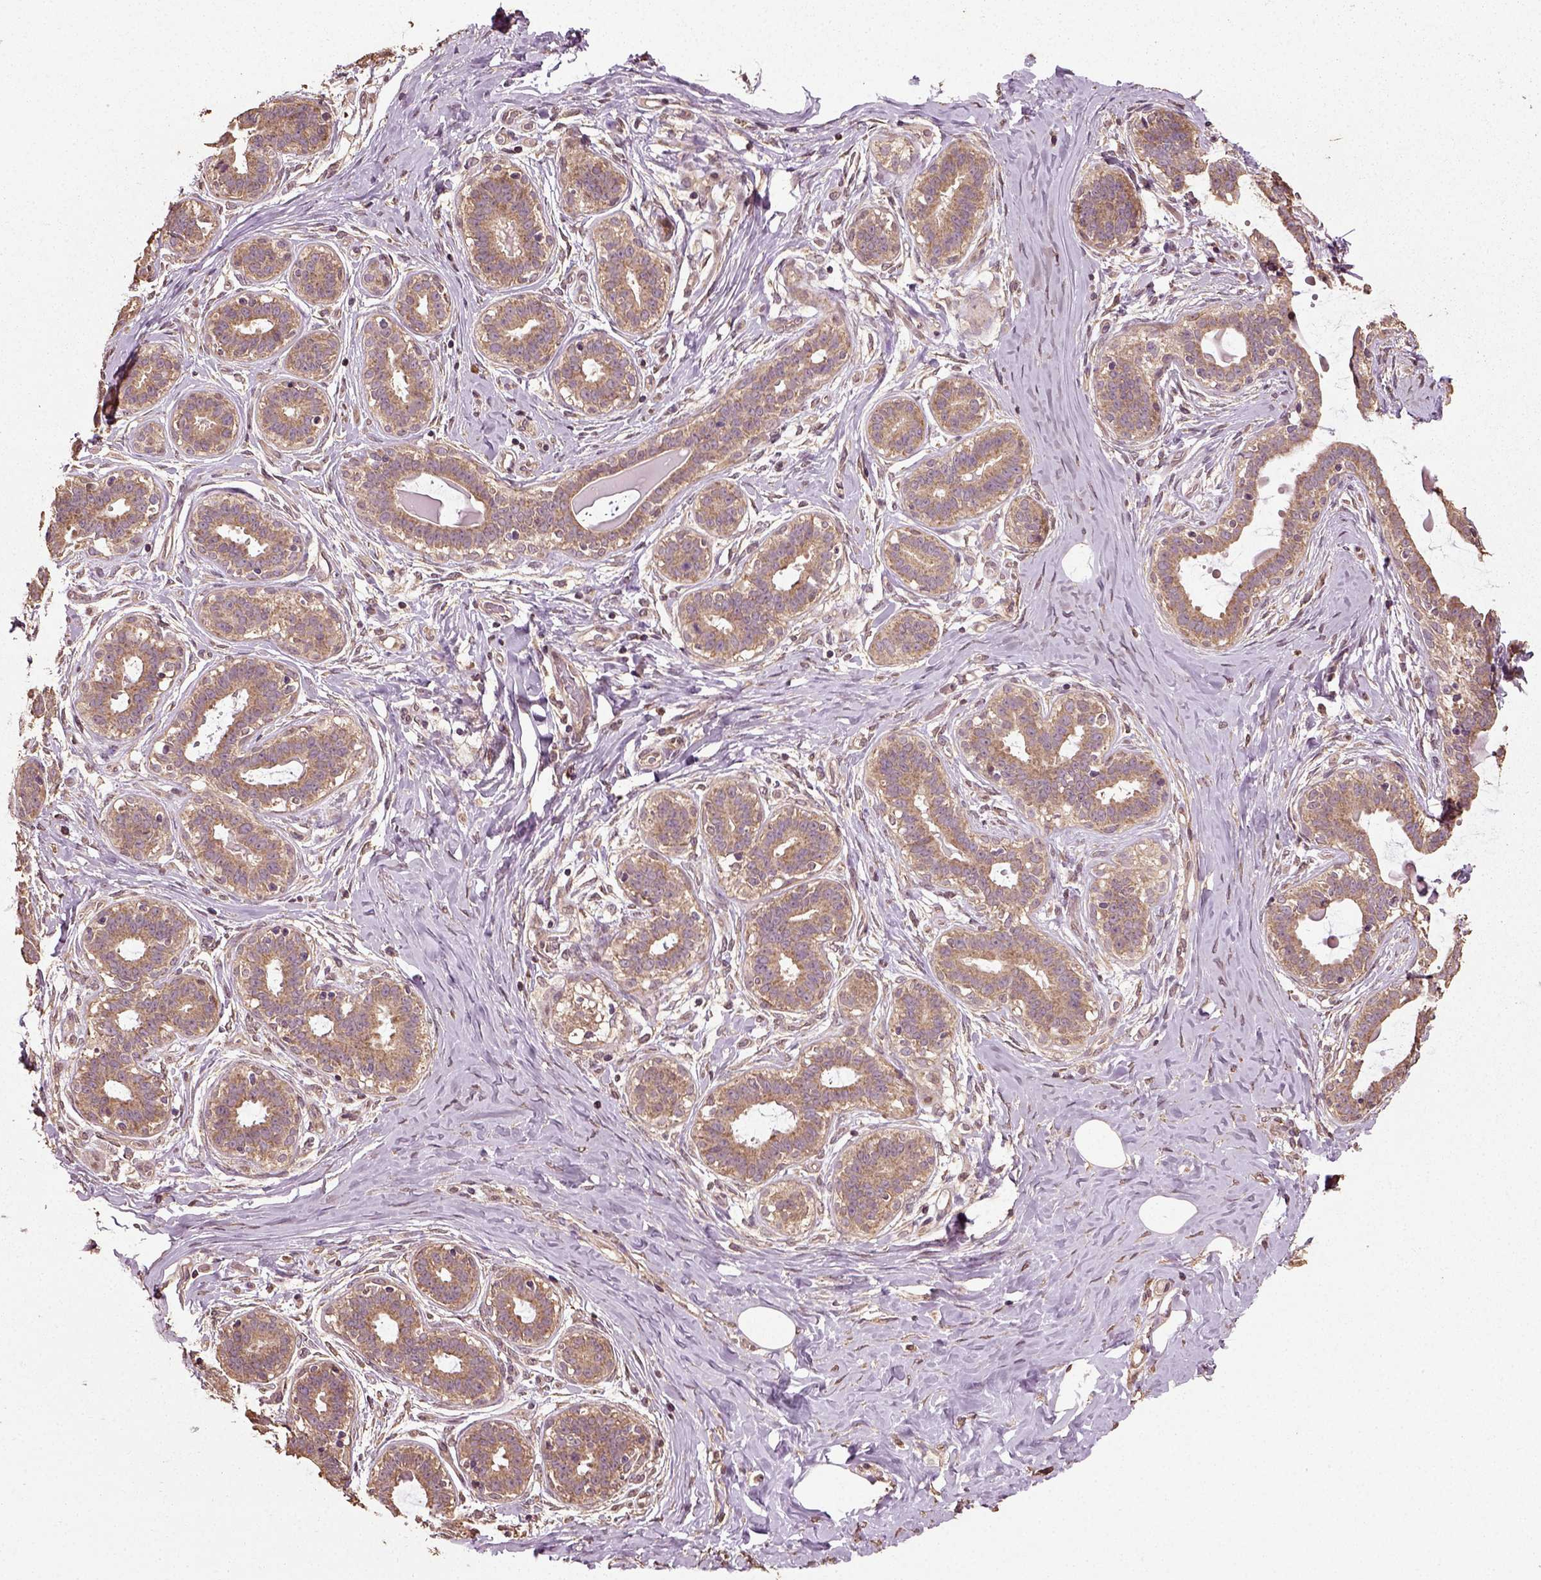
{"staining": {"intensity": "moderate", "quantity": ">75%", "location": "cytoplasmic/membranous"}, "tissue": "breast", "cell_type": "Glandular cells", "image_type": "normal", "snomed": [{"axis": "morphology", "description": "Normal tissue, NOS"}, {"axis": "topography", "description": "Skin"}, {"axis": "topography", "description": "Breast"}], "caption": "The immunohistochemical stain shows moderate cytoplasmic/membranous staining in glandular cells of benign breast.", "gene": "ERV3", "patient": {"sex": "female", "age": 43}}